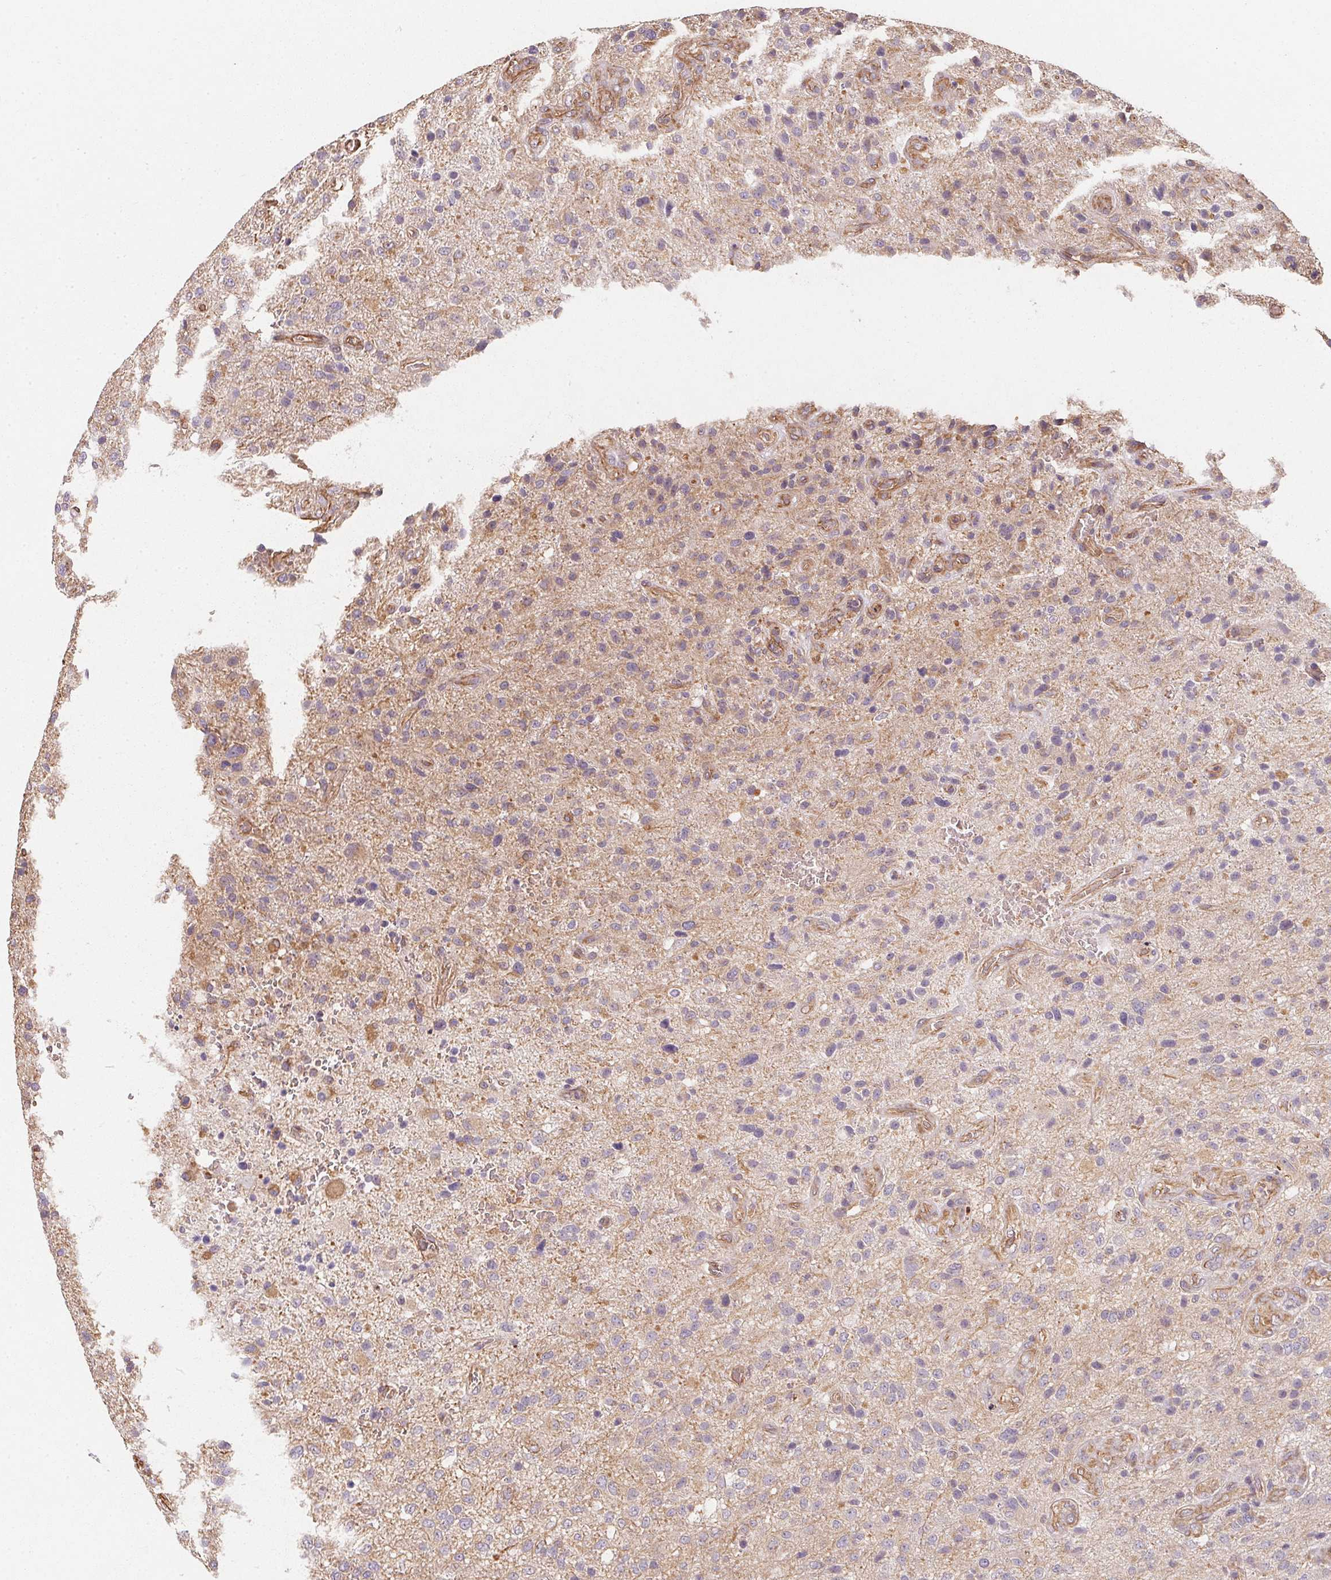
{"staining": {"intensity": "negative", "quantity": "none", "location": "none"}, "tissue": "glioma", "cell_type": "Tumor cells", "image_type": "cancer", "snomed": [{"axis": "morphology", "description": "Glioma, malignant, Low grade"}, {"axis": "topography", "description": "Brain"}], "caption": "A high-resolution histopathology image shows IHC staining of glioma, which displays no significant positivity in tumor cells.", "gene": "TBKBP1", "patient": {"sex": "male", "age": 66}}